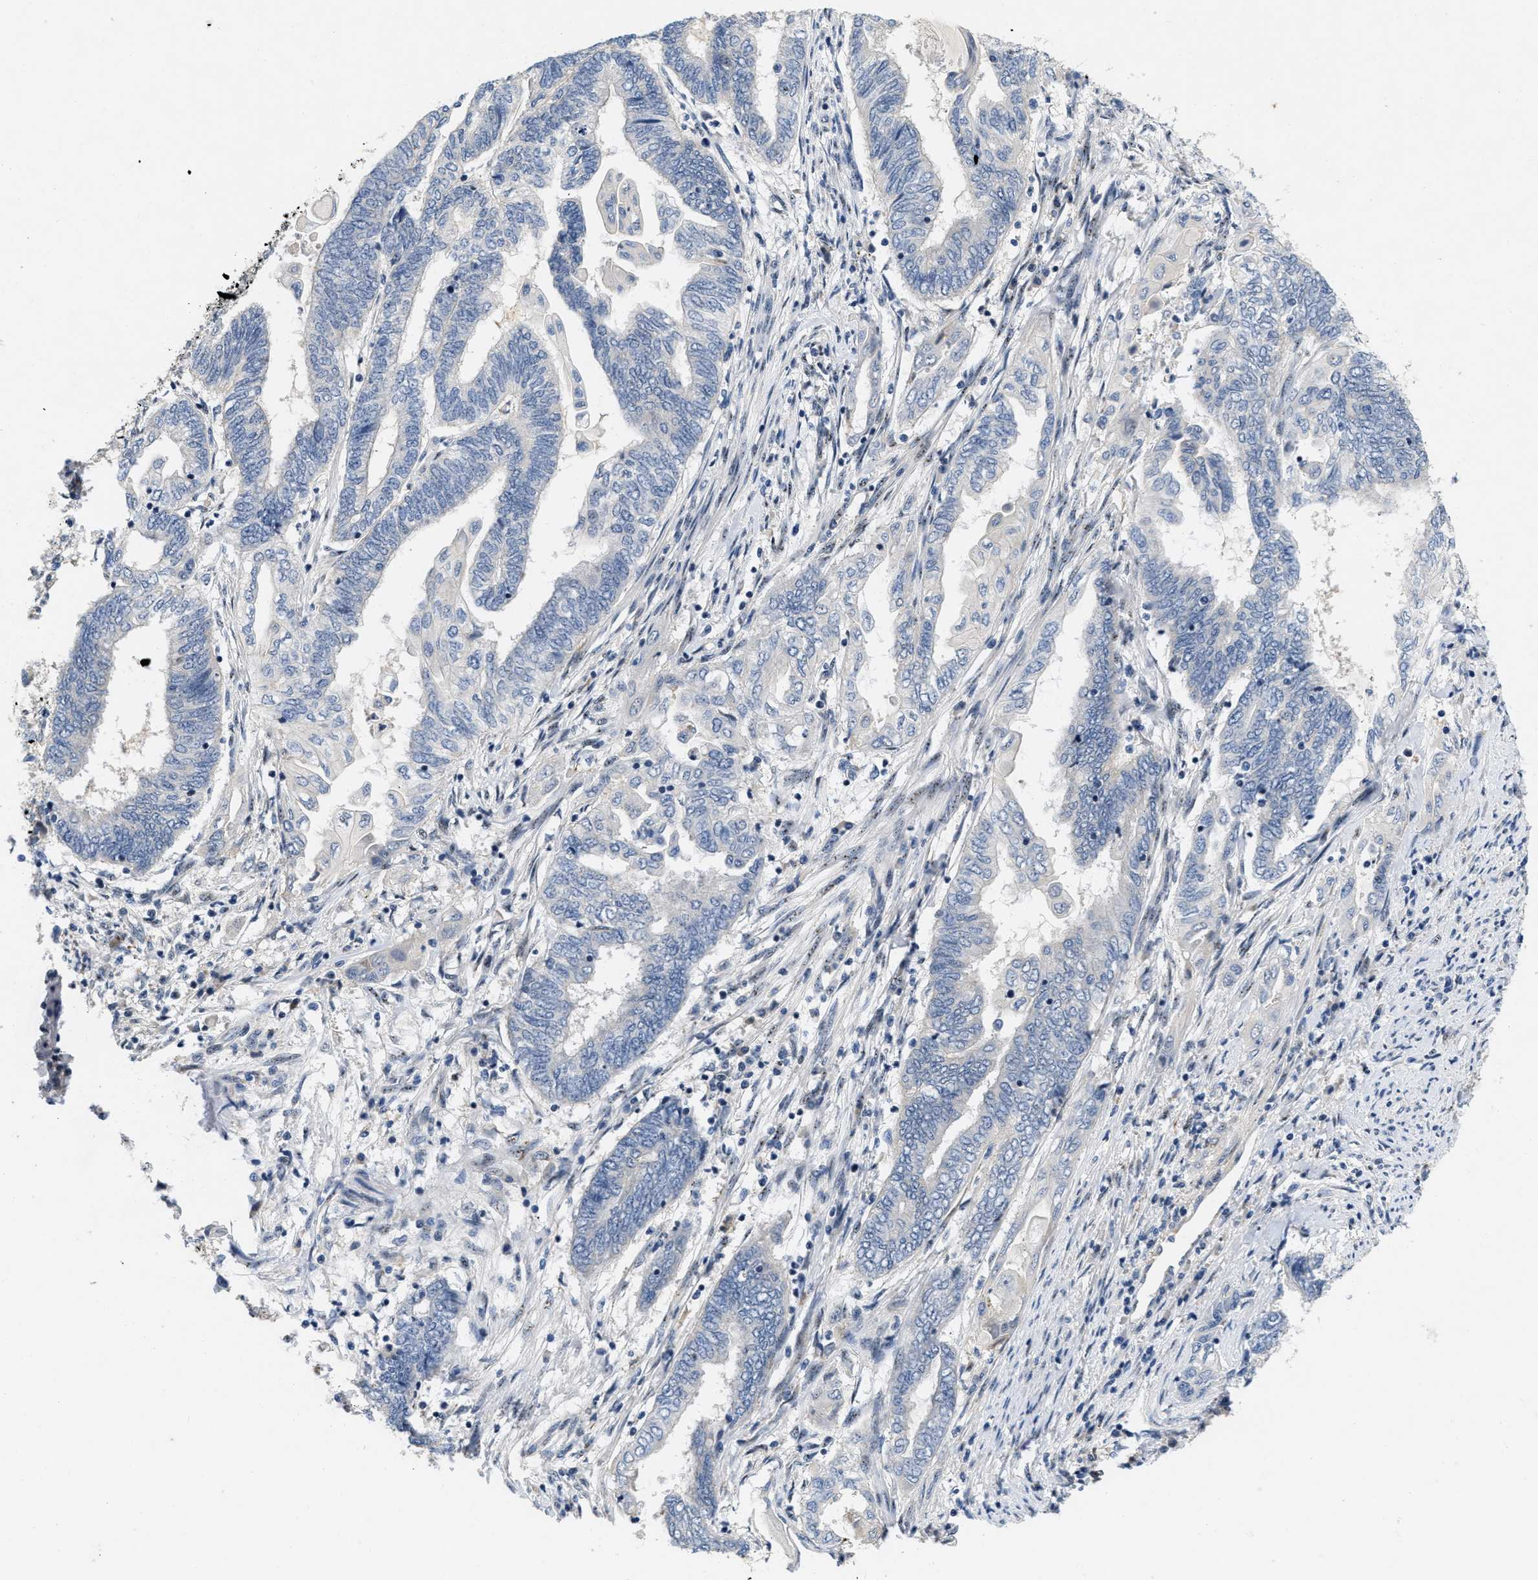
{"staining": {"intensity": "negative", "quantity": "none", "location": "none"}, "tissue": "endometrial cancer", "cell_type": "Tumor cells", "image_type": "cancer", "snomed": [{"axis": "morphology", "description": "Adenocarcinoma, NOS"}, {"axis": "topography", "description": "Uterus"}, {"axis": "topography", "description": "Endometrium"}], "caption": "Endometrial adenocarcinoma was stained to show a protein in brown. There is no significant expression in tumor cells.", "gene": "VIP", "patient": {"sex": "female", "age": 70}}